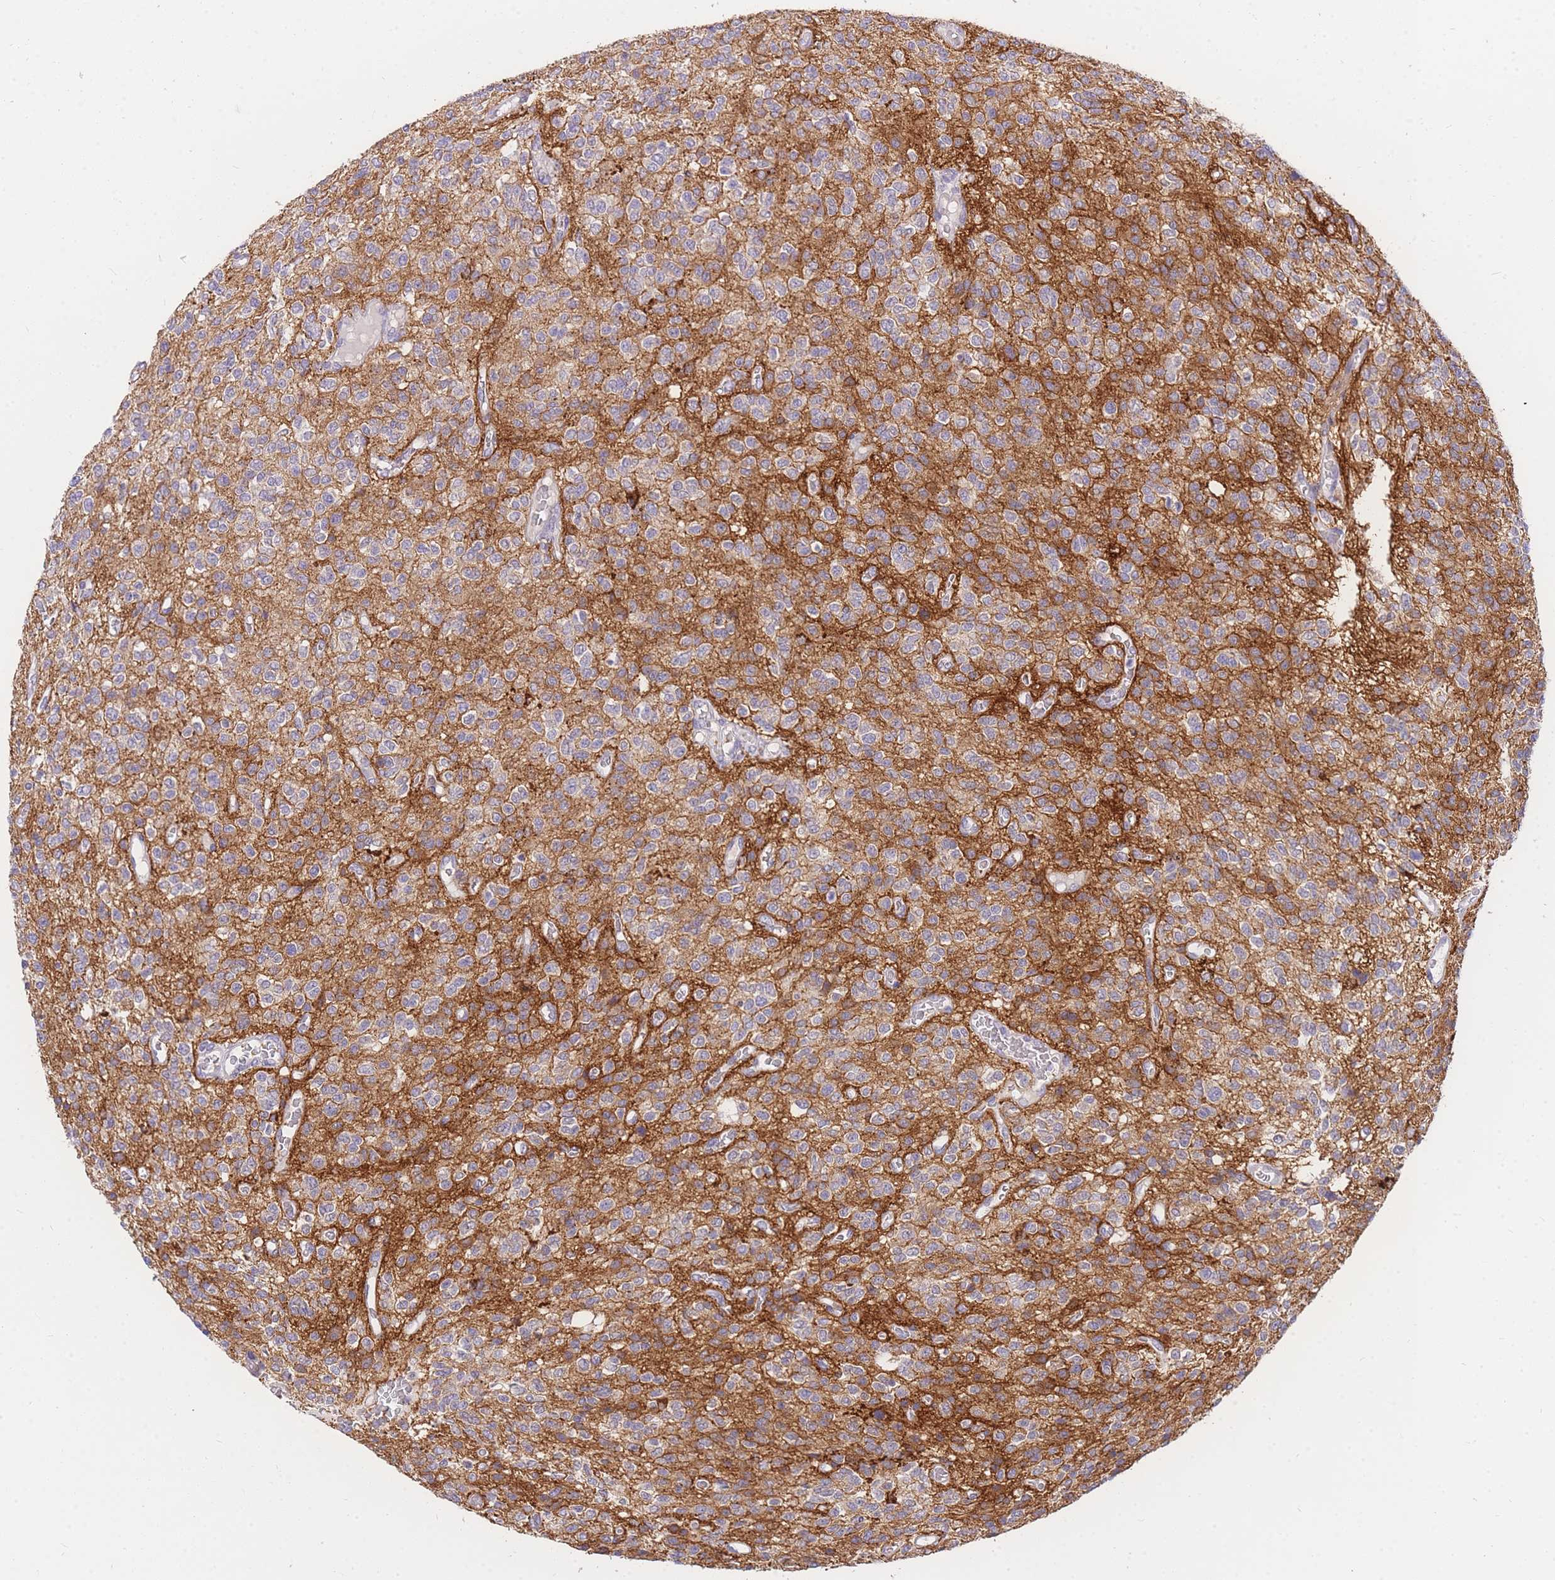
{"staining": {"intensity": "negative", "quantity": "none", "location": "none"}, "tissue": "glioma", "cell_type": "Tumor cells", "image_type": "cancer", "snomed": [{"axis": "morphology", "description": "Glioma, malignant, High grade"}, {"axis": "topography", "description": "Brain"}], "caption": "DAB immunohistochemical staining of glioma exhibits no significant expression in tumor cells.", "gene": "C2orf88", "patient": {"sex": "male", "age": 34}}